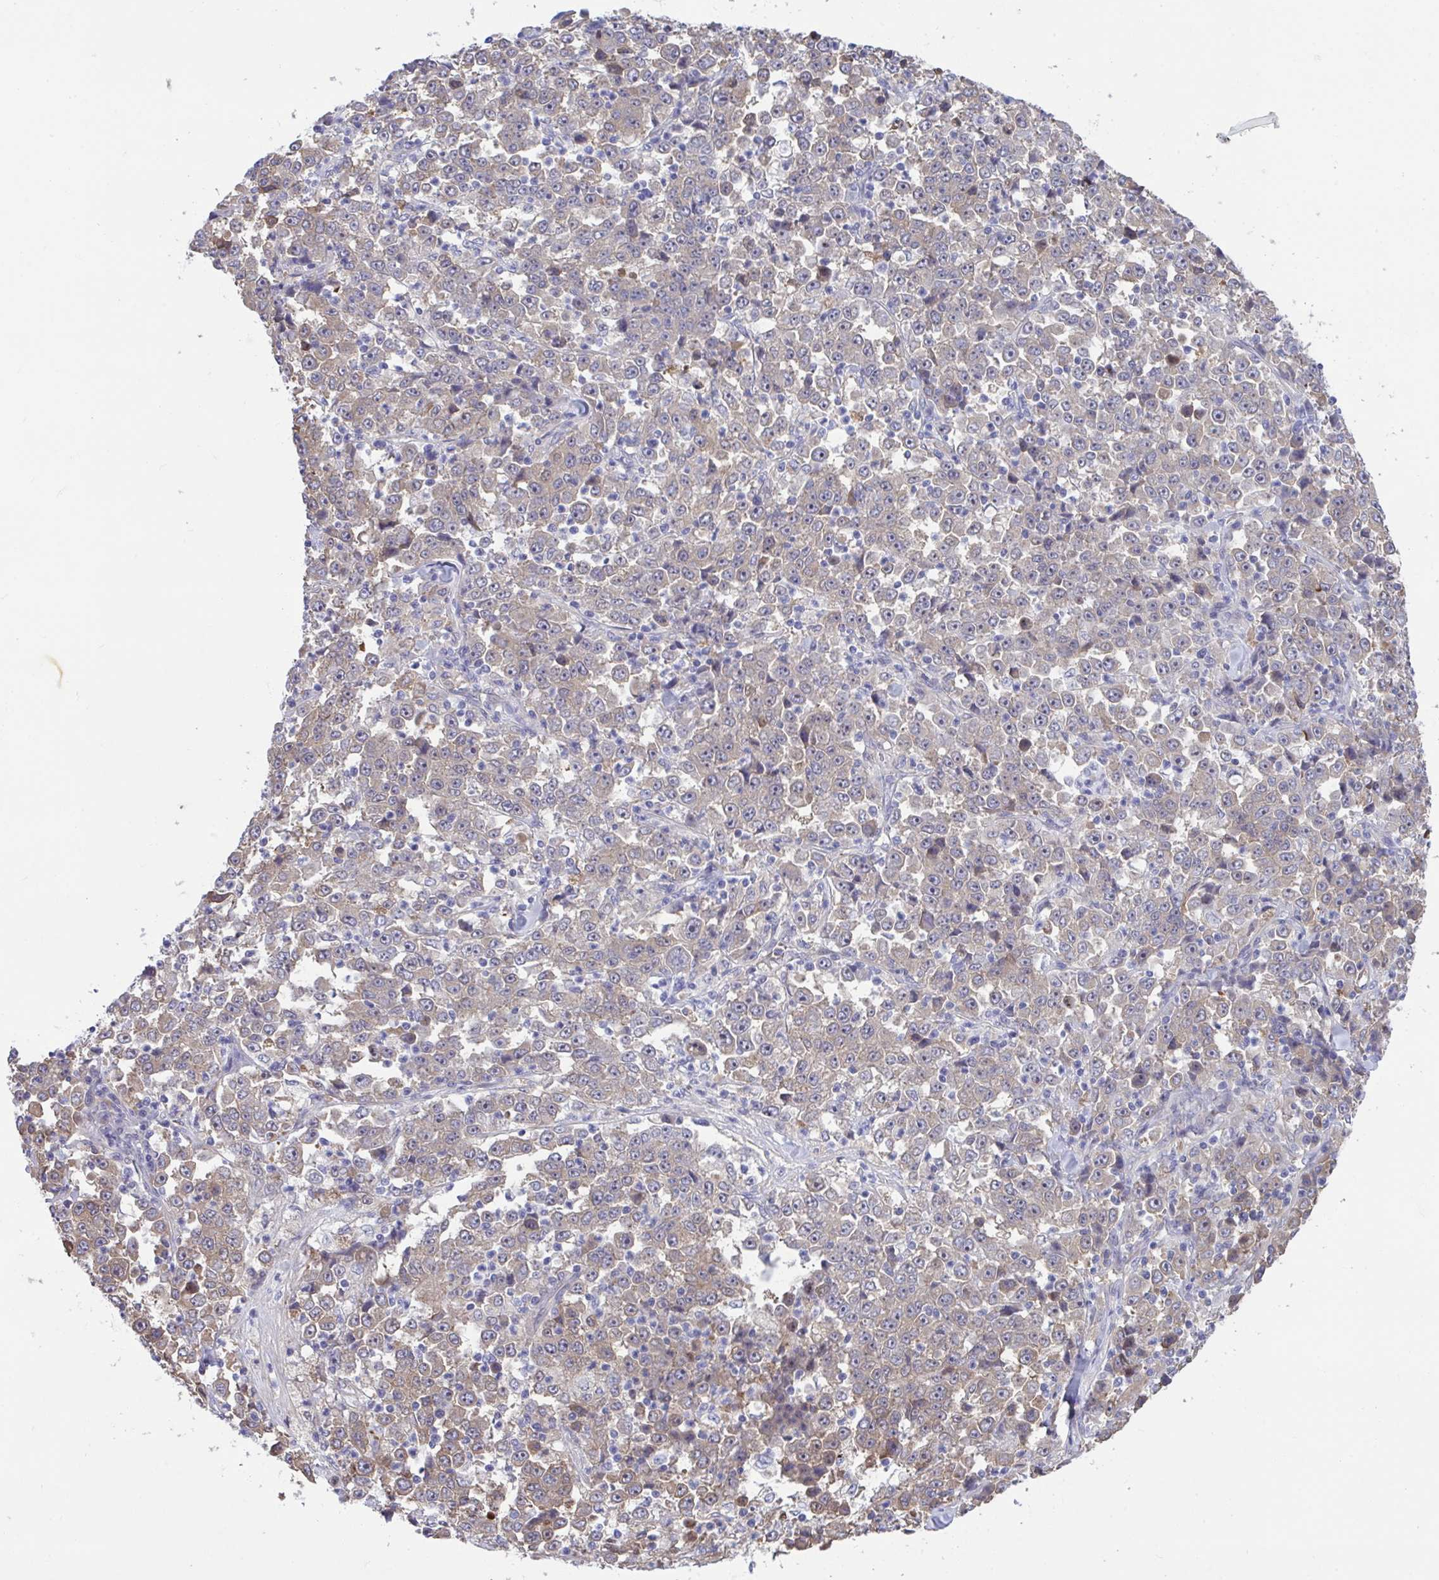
{"staining": {"intensity": "weak", "quantity": ">75%", "location": "cytoplasmic/membranous"}, "tissue": "stomach cancer", "cell_type": "Tumor cells", "image_type": "cancer", "snomed": [{"axis": "morphology", "description": "Normal tissue, NOS"}, {"axis": "morphology", "description": "Adenocarcinoma, NOS"}, {"axis": "topography", "description": "Stomach, upper"}, {"axis": "topography", "description": "Stomach"}], "caption": "An immunohistochemistry (IHC) image of tumor tissue is shown. Protein staining in brown highlights weak cytoplasmic/membranous positivity in stomach cancer within tumor cells.", "gene": "CENPQ", "patient": {"sex": "male", "age": 59}}